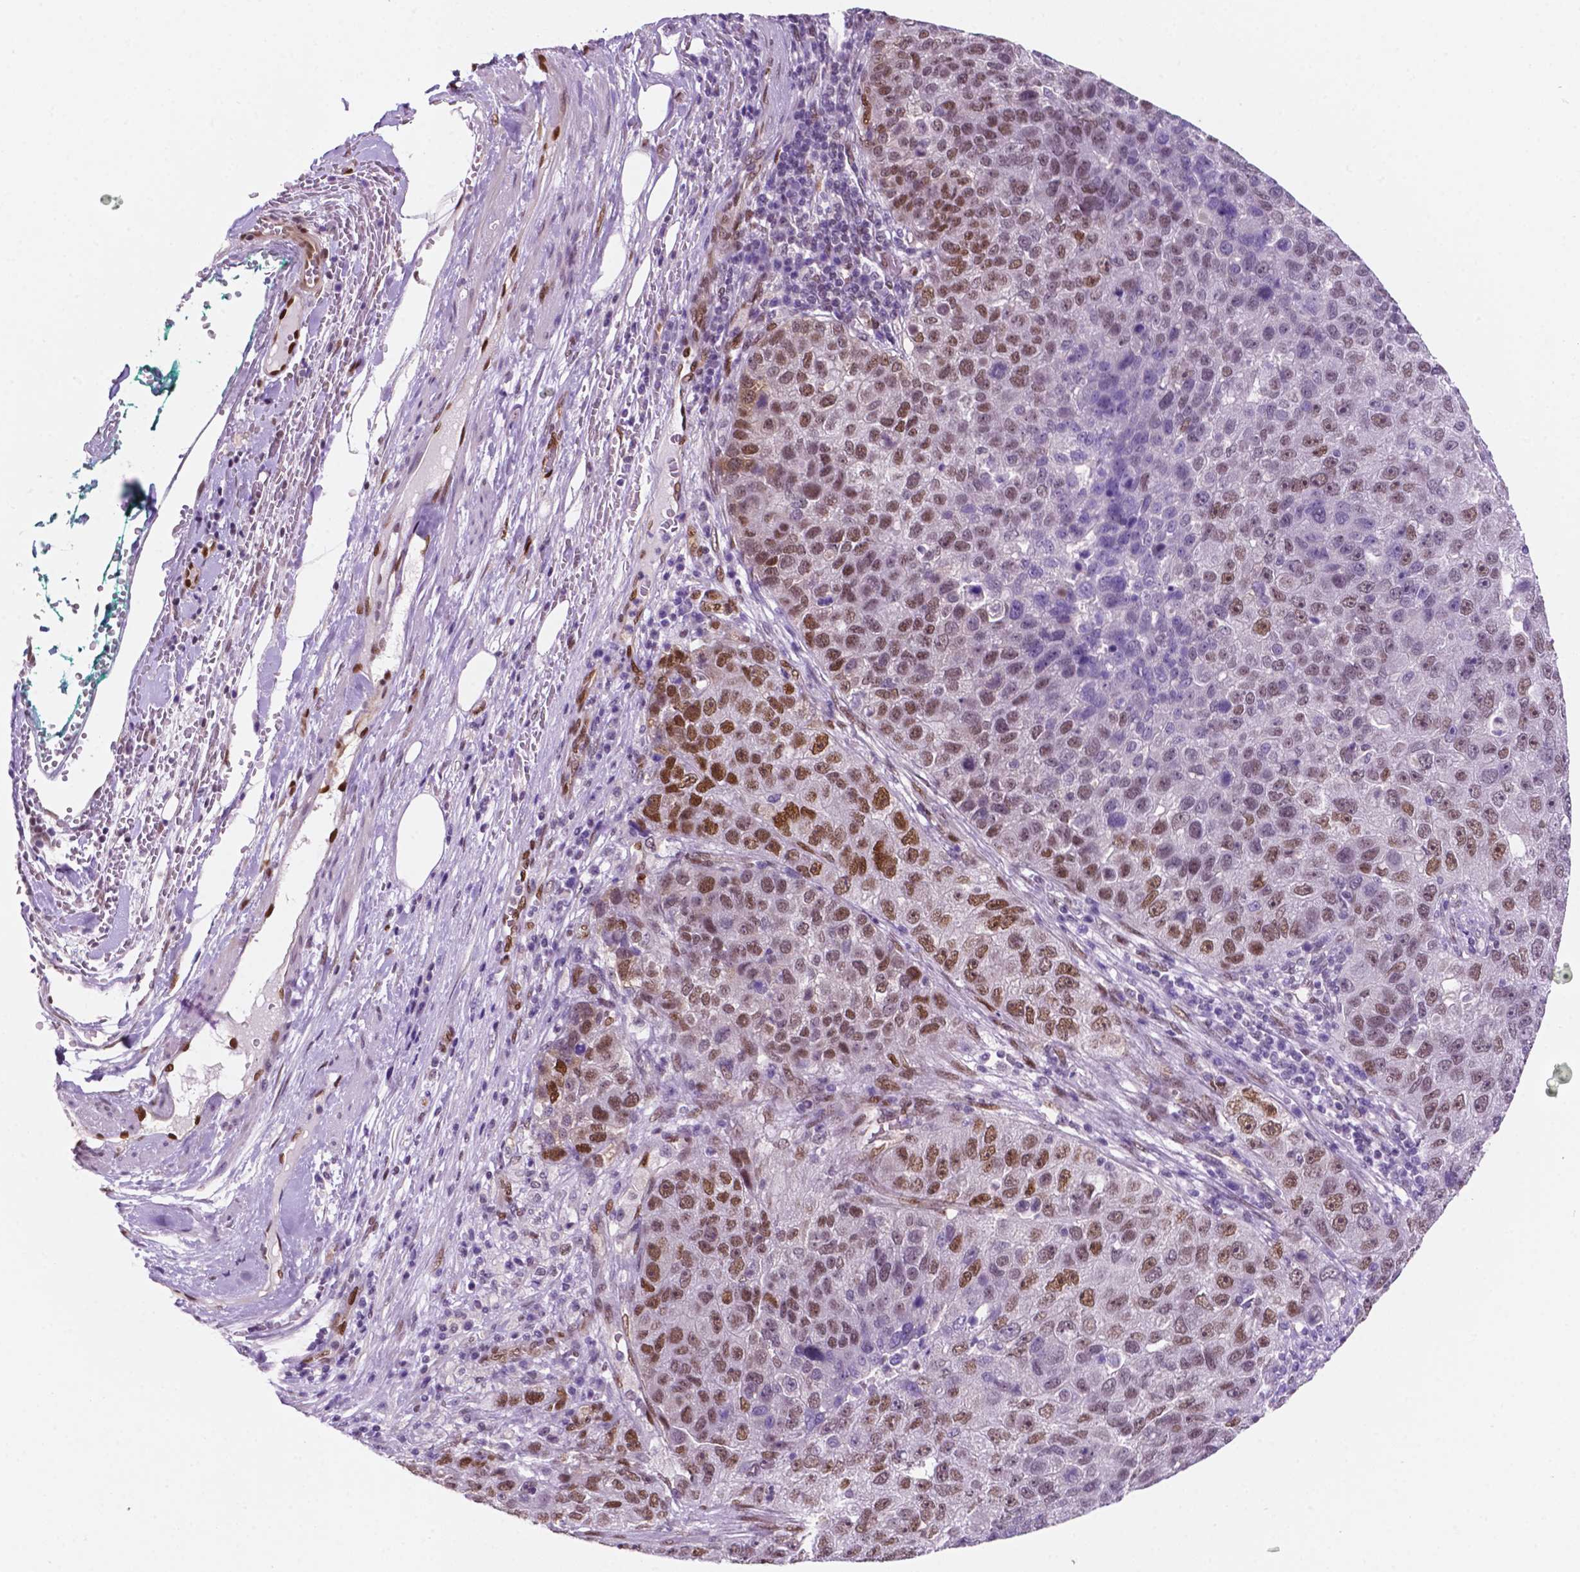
{"staining": {"intensity": "moderate", "quantity": "25%-75%", "location": "nuclear"}, "tissue": "pancreatic cancer", "cell_type": "Tumor cells", "image_type": "cancer", "snomed": [{"axis": "morphology", "description": "Adenocarcinoma, NOS"}, {"axis": "topography", "description": "Pancreas"}], "caption": "Pancreatic cancer (adenocarcinoma) stained with DAB (3,3'-diaminobenzidine) immunohistochemistry (IHC) exhibits medium levels of moderate nuclear expression in approximately 25%-75% of tumor cells.", "gene": "ERF", "patient": {"sex": "female", "age": 61}}